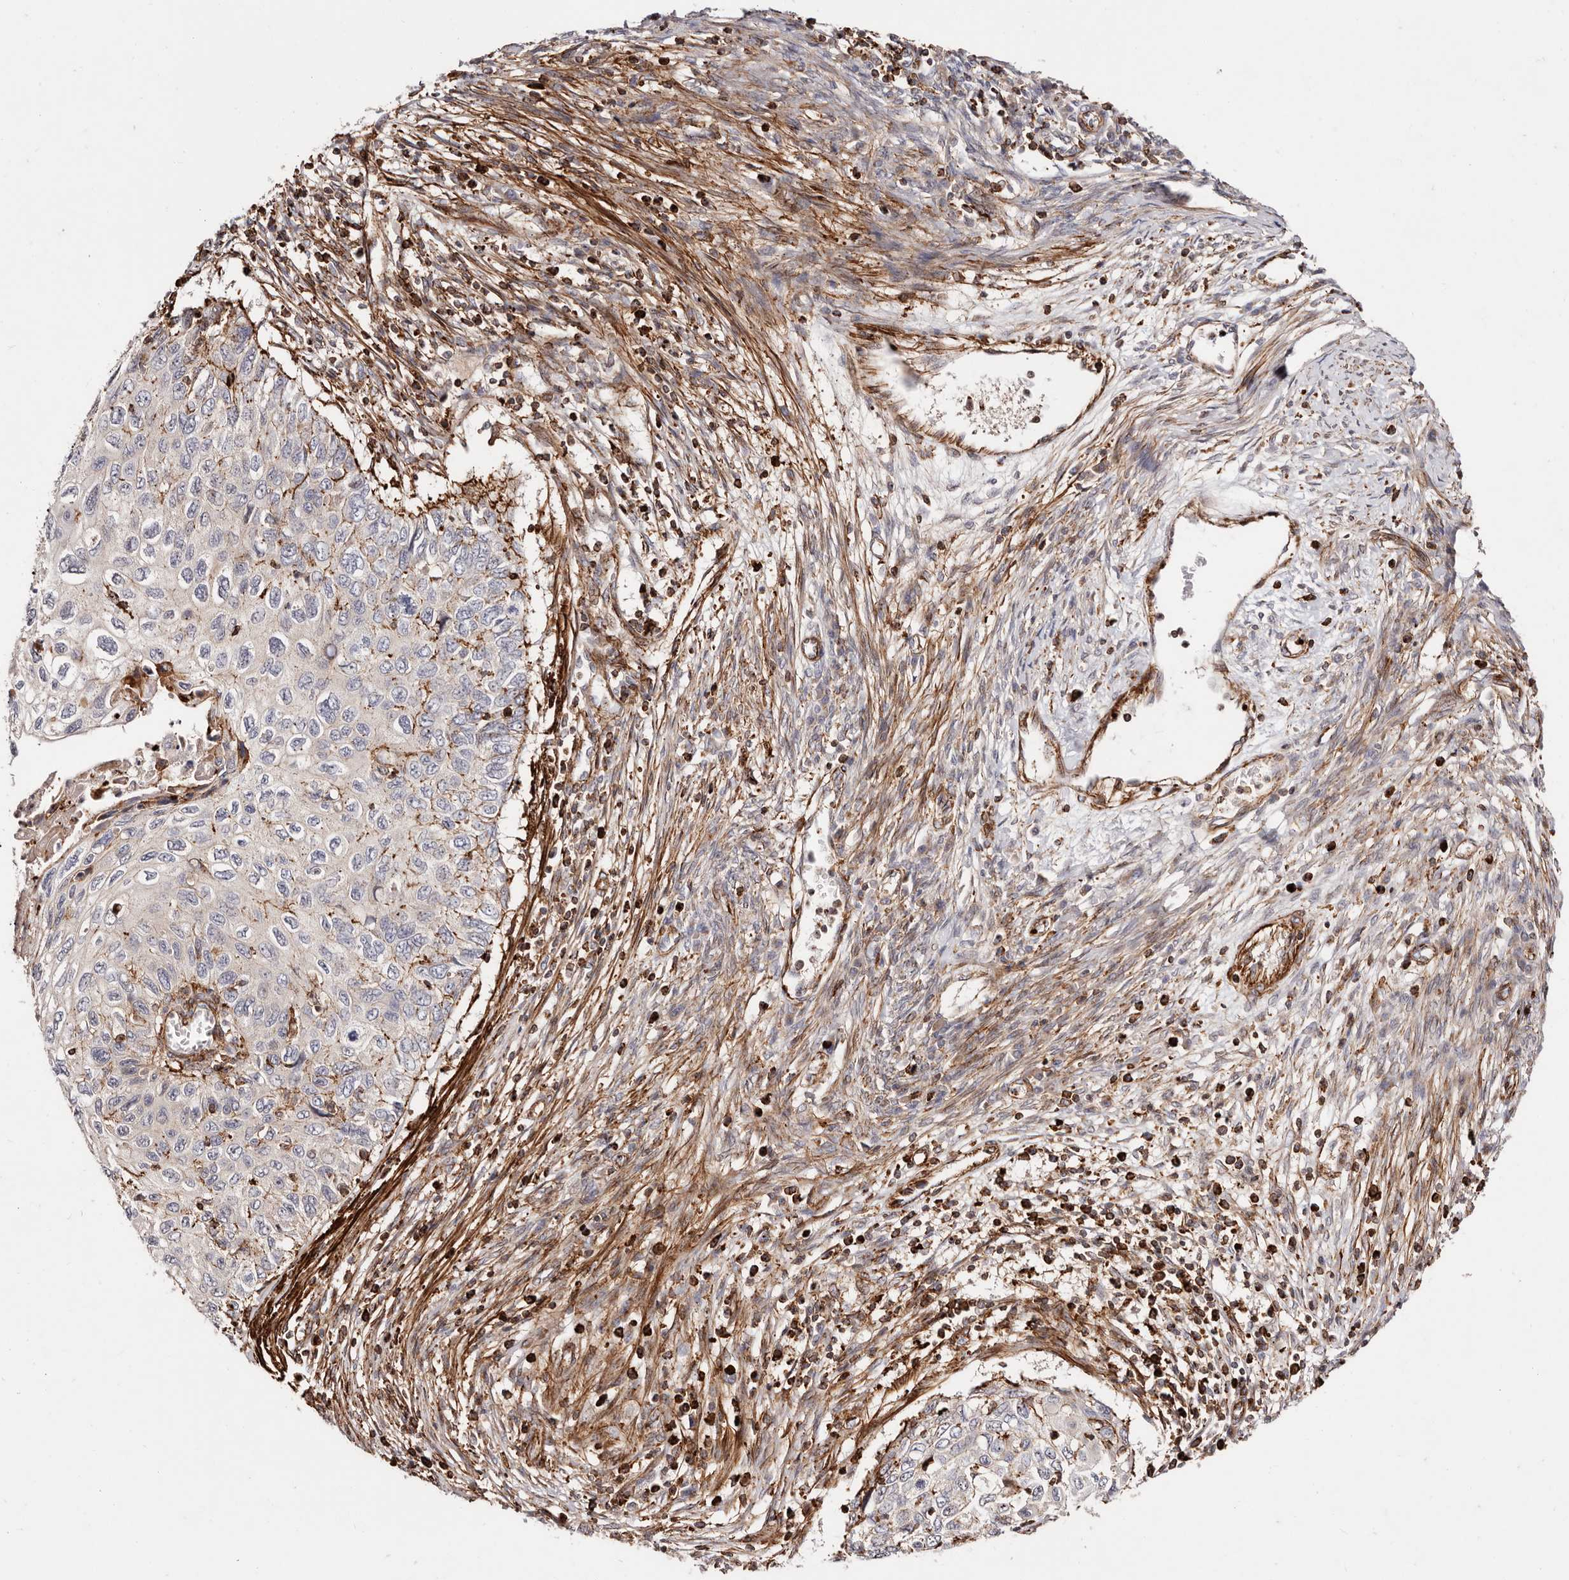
{"staining": {"intensity": "weak", "quantity": "<25%", "location": "cytoplasmic/membranous"}, "tissue": "cervical cancer", "cell_type": "Tumor cells", "image_type": "cancer", "snomed": [{"axis": "morphology", "description": "Squamous cell carcinoma, NOS"}, {"axis": "topography", "description": "Cervix"}], "caption": "An IHC micrograph of cervical squamous cell carcinoma is shown. There is no staining in tumor cells of cervical squamous cell carcinoma.", "gene": "PTPN22", "patient": {"sex": "female", "age": 70}}